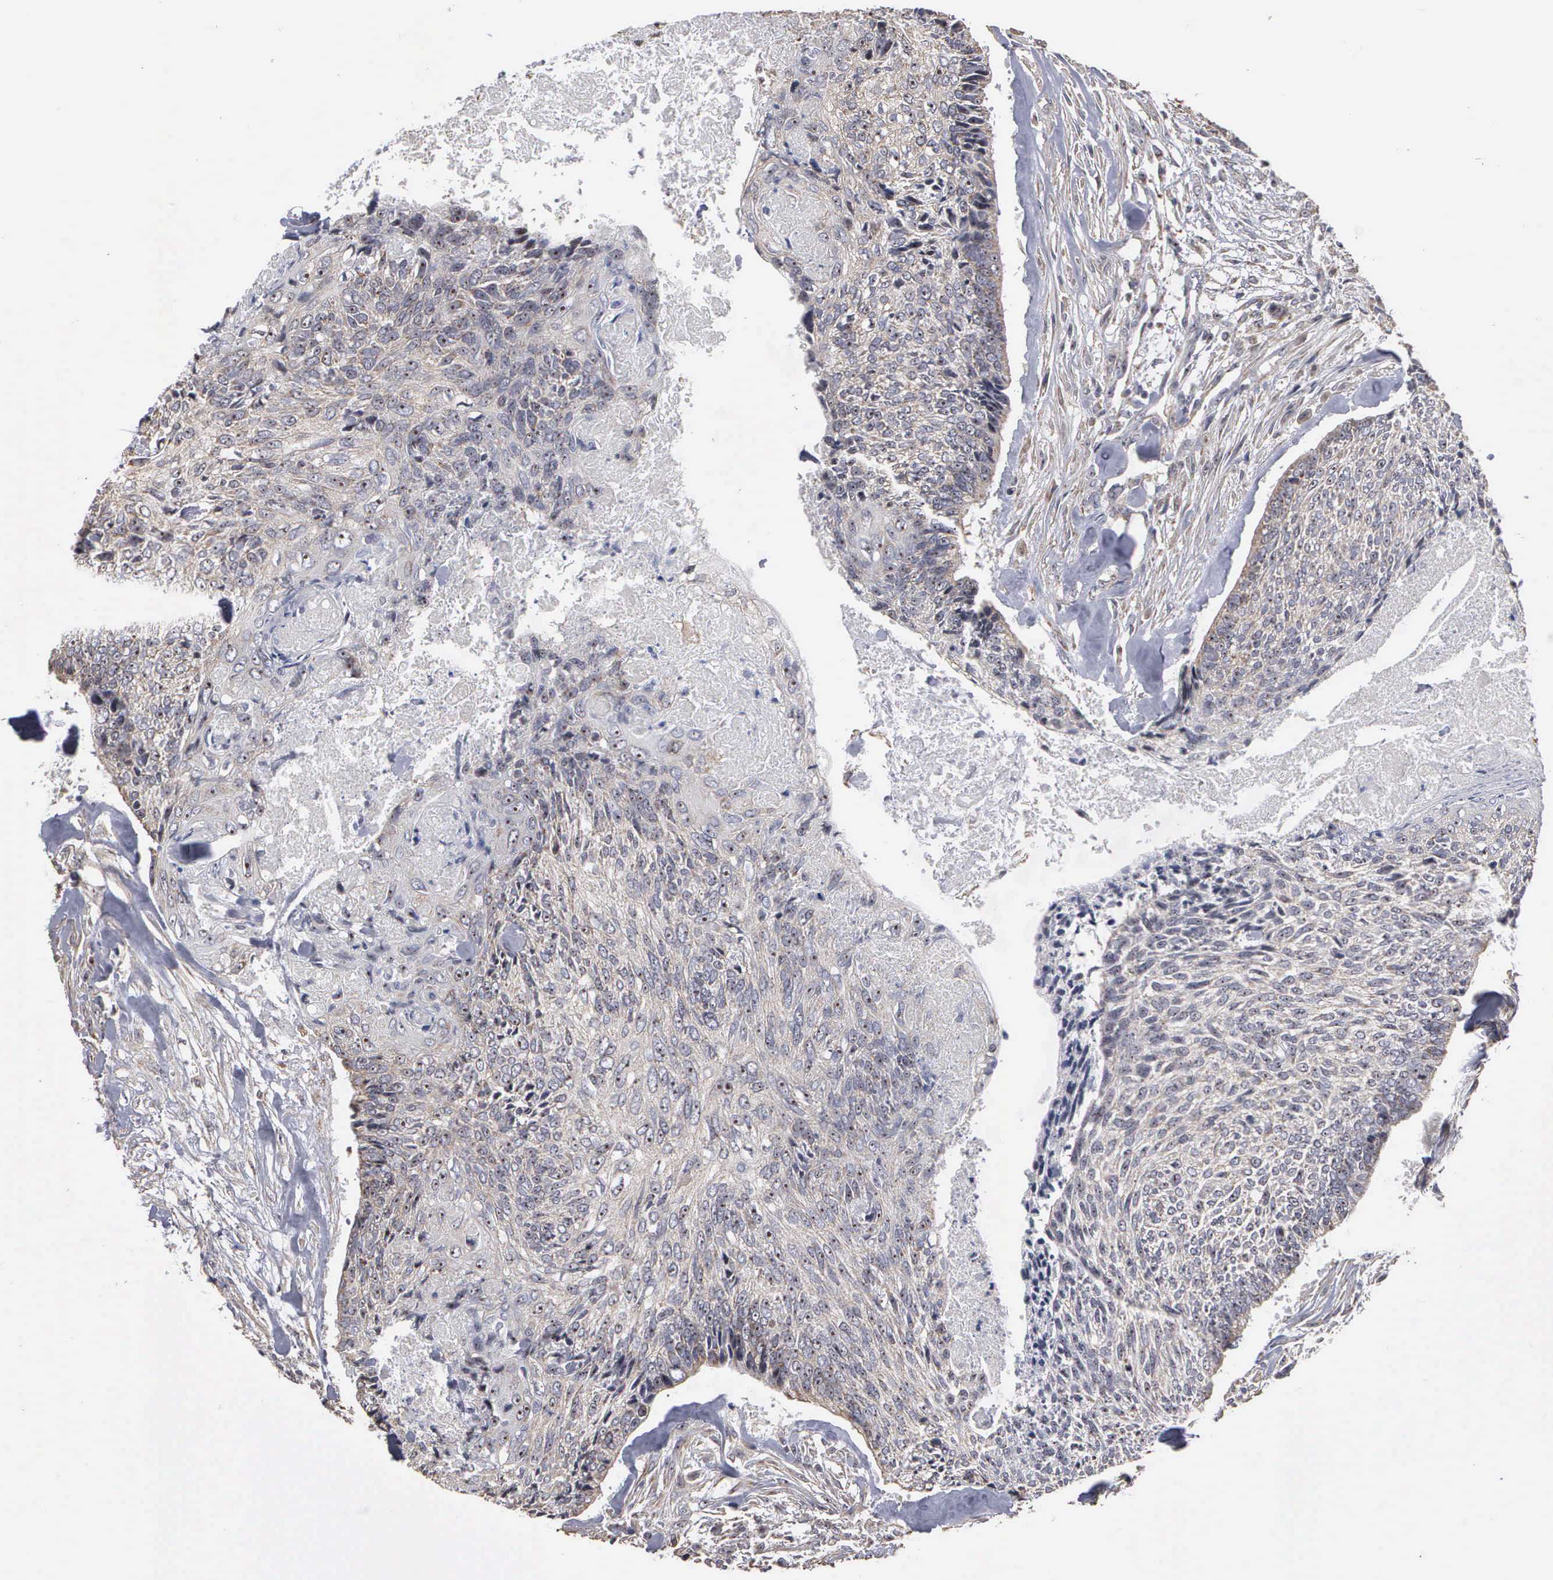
{"staining": {"intensity": "weak", "quantity": "<25%", "location": "cytoplasmic/membranous,nuclear"}, "tissue": "head and neck cancer", "cell_type": "Tumor cells", "image_type": "cancer", "snomed": [{"axis": "morphology", "description": "Squamous cell carcinoma, NOS"}, {"axis": "topography", "description": "Salivary gland"}, {"axis": "topography", "description": "Head-Neck"}], "caption": "Photomicrograph shows no protein staining in tumor cells of head and neck squamous cell carcinoma tissue.", "gene": "NGDN", "patient": {"sex": "male", "age": 70}}